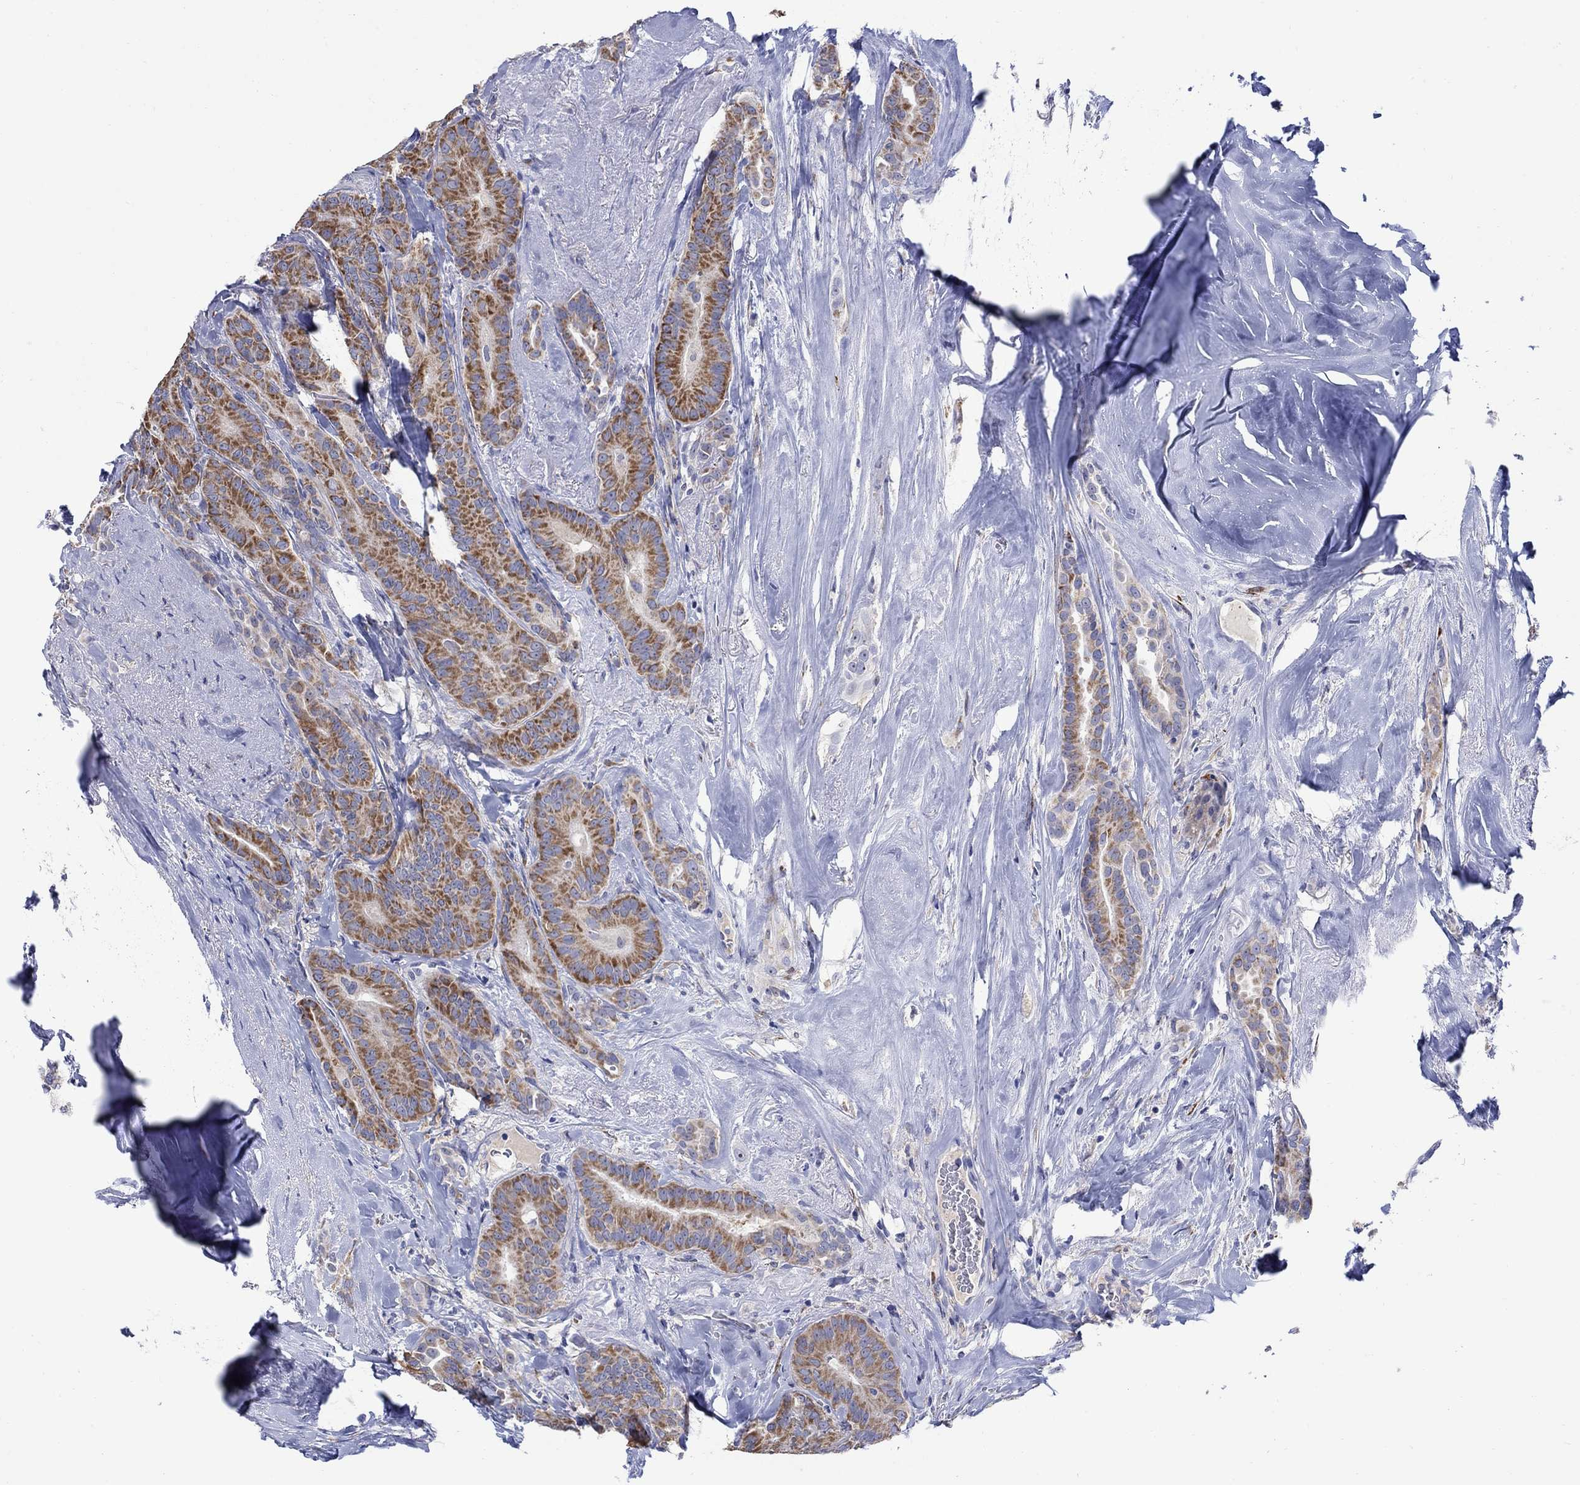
{"staining": {"intensity": "strong", "quantity": ">75%", "location": "cytoplasmic/membranous"}, "tissue": "thyroid cancer", "cell_type": "Tumor cells", "image_type": "cancer", "snomed": [{"axis": "morphology", "description": "Papillary adenocarcinoma, NOS"}, {"axis": "topography", "description": "Thyroid gland"}], "caption": "Protein analysis of thyroid cancer (papillary adenocarcinoma) tissue shows strong cytoplasmic/membranous positivity in approximately >75% of tumor cells. The staining is performed using DAB brown chromogen to label protein expression. The nuclei are counter-stained blue using hematoxylin.", "gene": "REEP2", "patient": {"sex": "male", "age": 61}}